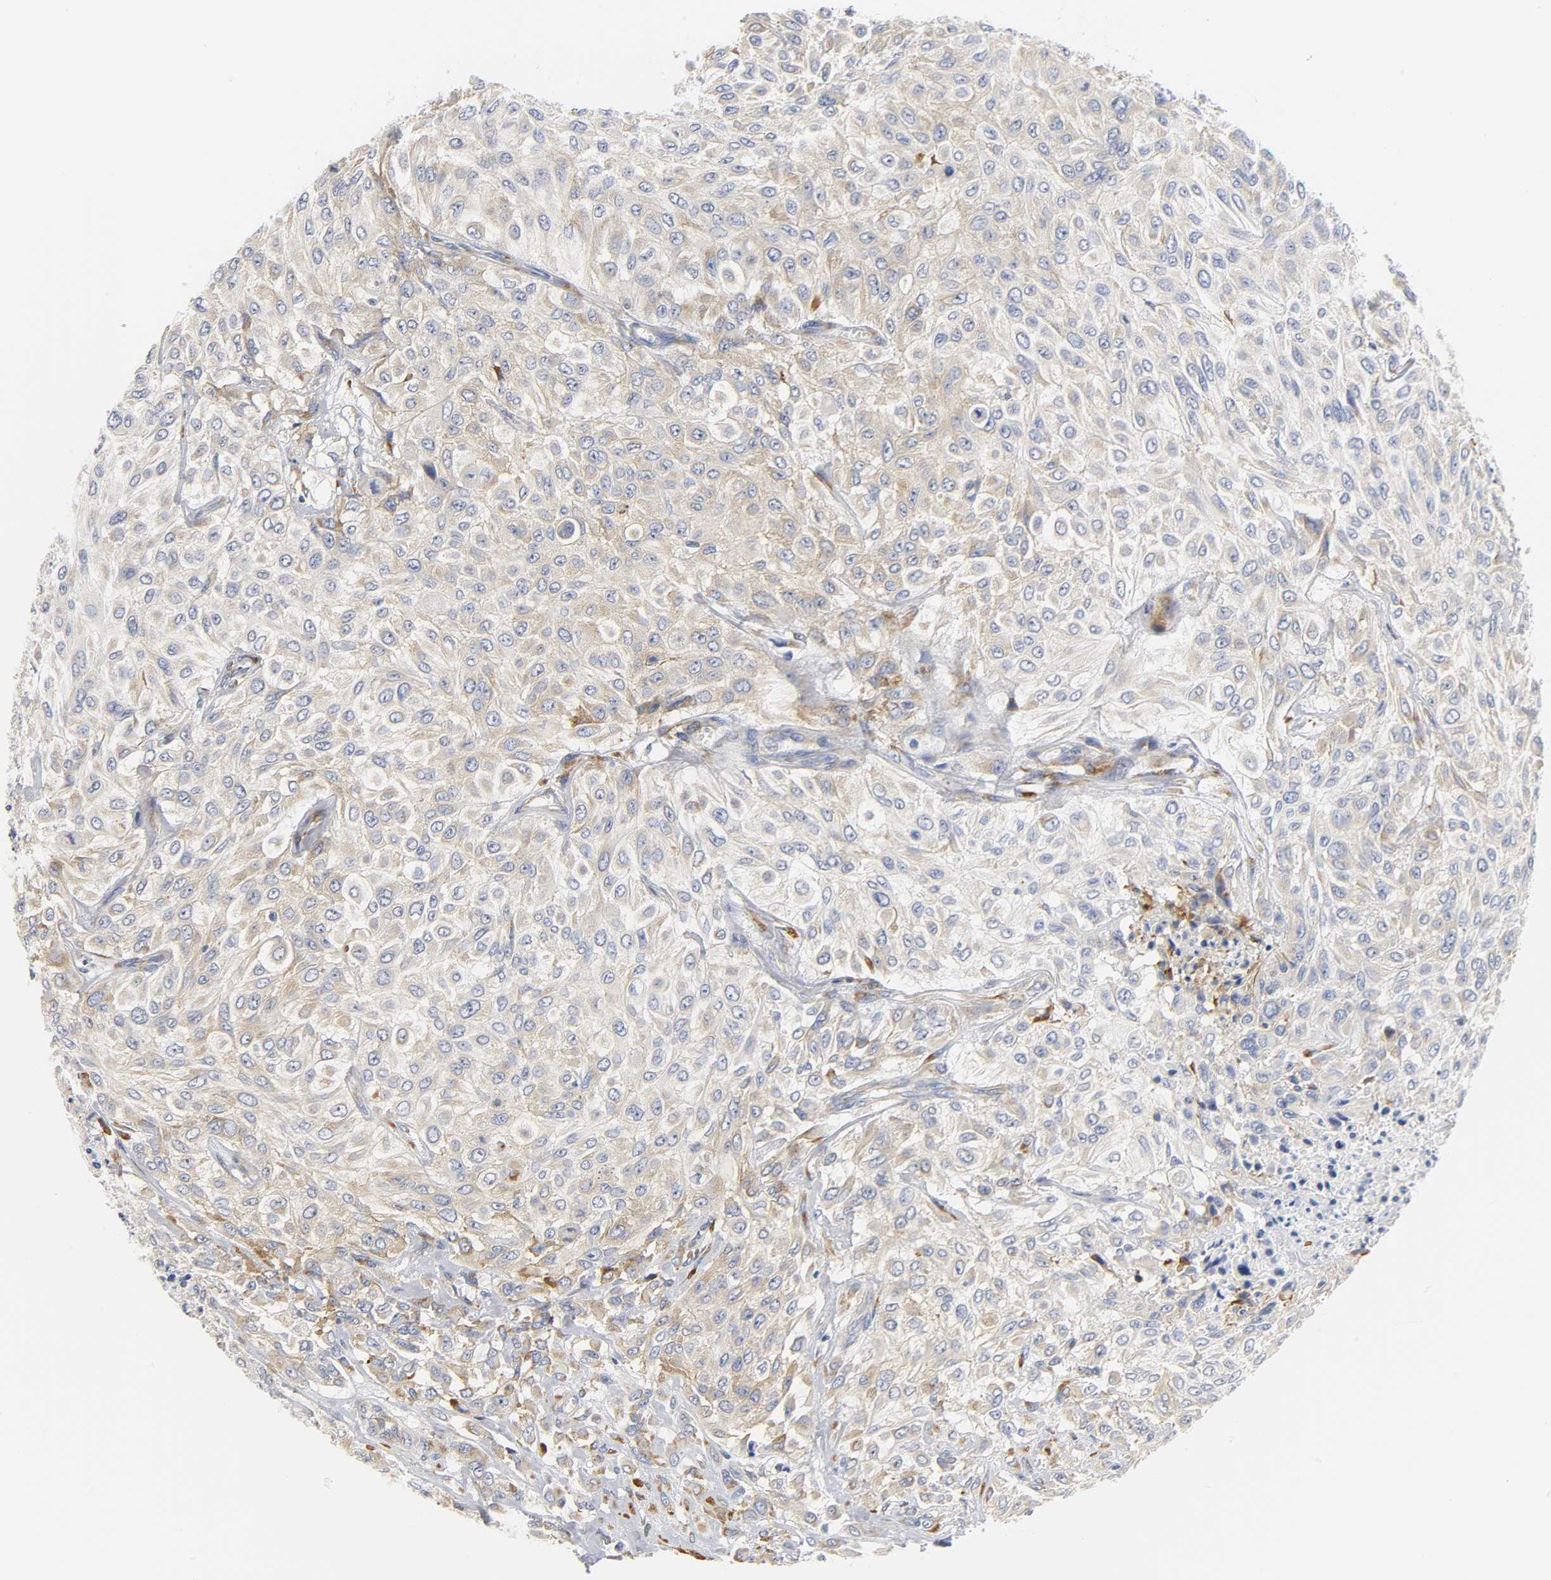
{"staining": {"intensity": "moderate", "quantity": "25%-75%", "location": "cytoplasmic/membranous"}, "tissue": "urothelial cancer", "cell_type": "Tumor cells", "image_type": "cancer", "snomed": [{"axis": "morphology", "description": "Urothelial carcinoma, High grade"}, {"axis": "topography", "description": "Urinary bladder"}], "caption": "High-magnification brightfield microscopy of urothelial cancer stained with DAB (3,3'-diaminobenzidine) (brown) and counterstained with hematoxylin (blue). tumor cells exhibit moderate cytoplasmic/membranous positivity is appreciated in about25%-75% of cells.", "gene": "REL", "patient": {"sex": "male", "age": 57}}